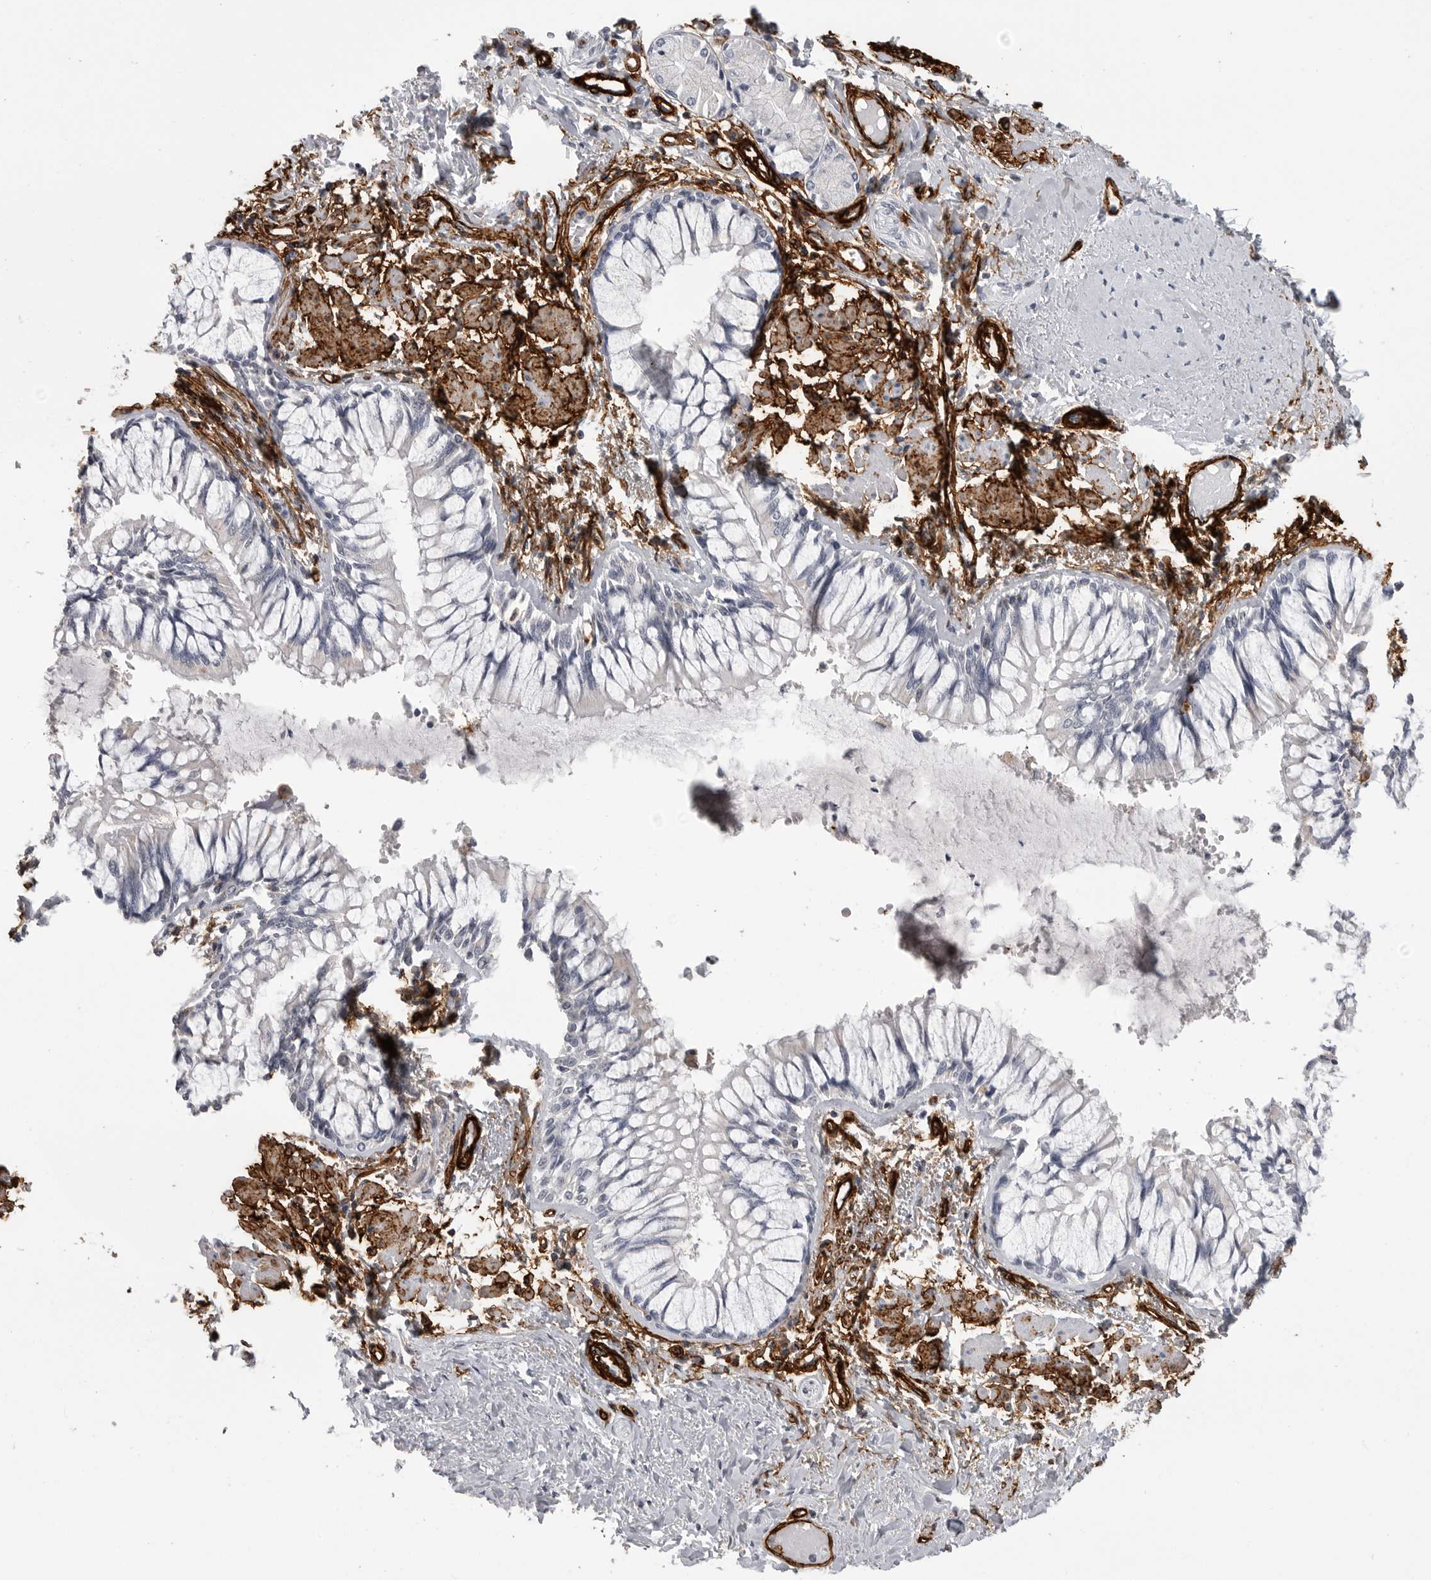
{"staining": {"intensity": "negative", "quantity": "none", "location": "none"}, "tissue": "bronchus", "cell_type": "Respiratory epithelial cells", "image_type": "normal", "snomed": [{"axis": "morphology", "description": "Normal tissue, NOS"}, {"axis": "topography", "description": "Cartilage tissue"}, {"axis": "topography", "description": "Bronchus"}, {"axis": "topography", "description": "Lung"}], "caption": "Bronchus stained for a protein using immunohistochemistry (IHC) displays no expression respiratory epithelial cells.", "gene": "AOC3", "patient": {"sex": "male", "age": 64}}